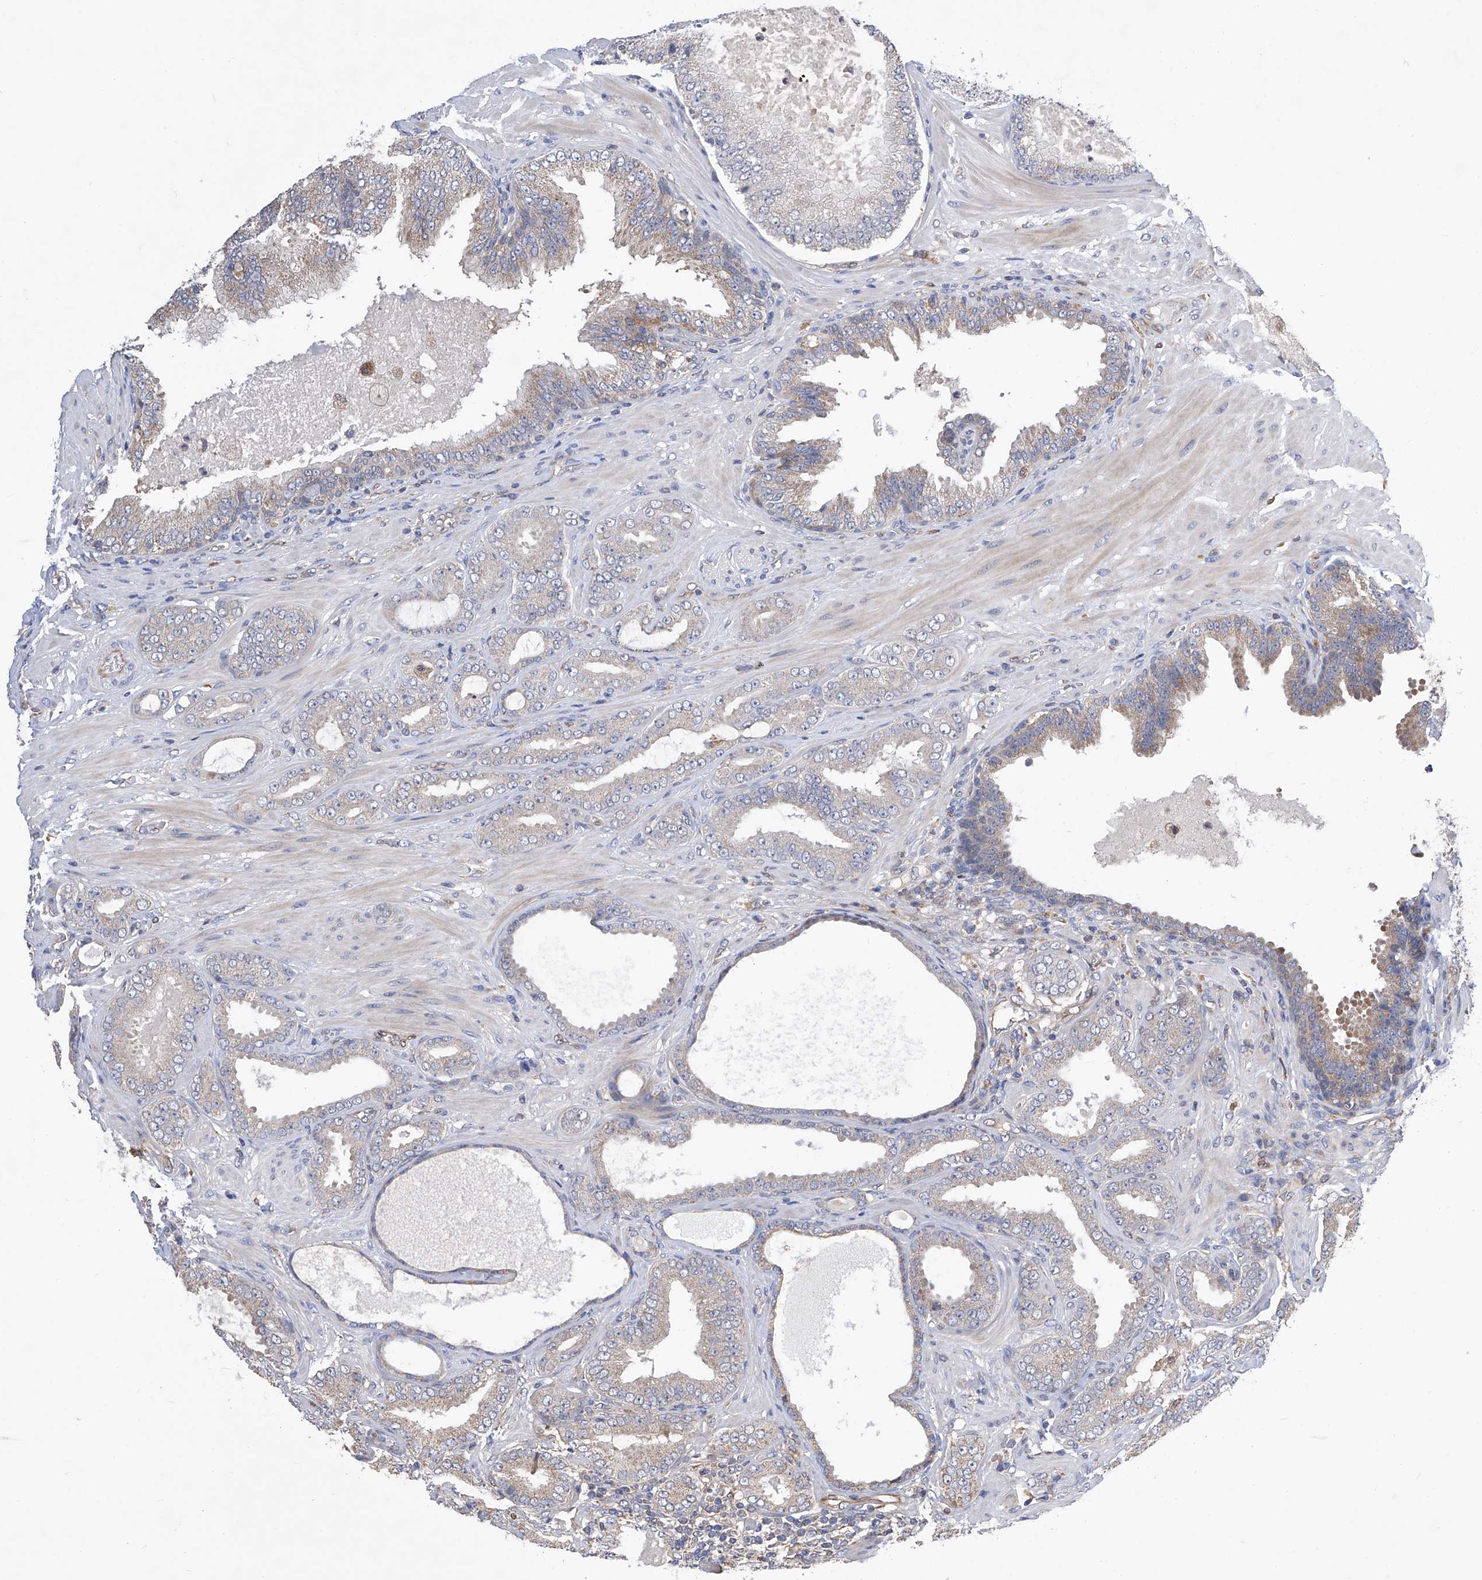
{"staining": {"intensity": "weak", "quantity": "<25%", "location": "cytoplasmic/membranous"}, "tissue": "prostate cancer", "cell_type": "Tumor cells", "image_type": "cancer", "snomed": [{"axis": "morphology", "description": "Adenocarcinoma, Low grade"}, {"axis": "topography", "description": "Prostate"}], "caption": "Immunohistochemical staining of prostate cancer (adenocarcinoma (low-grade)) displays no significant positivity in tumor cells.", "gene": "SPATA20", "patient": {"sex": "male", "age": 63}}